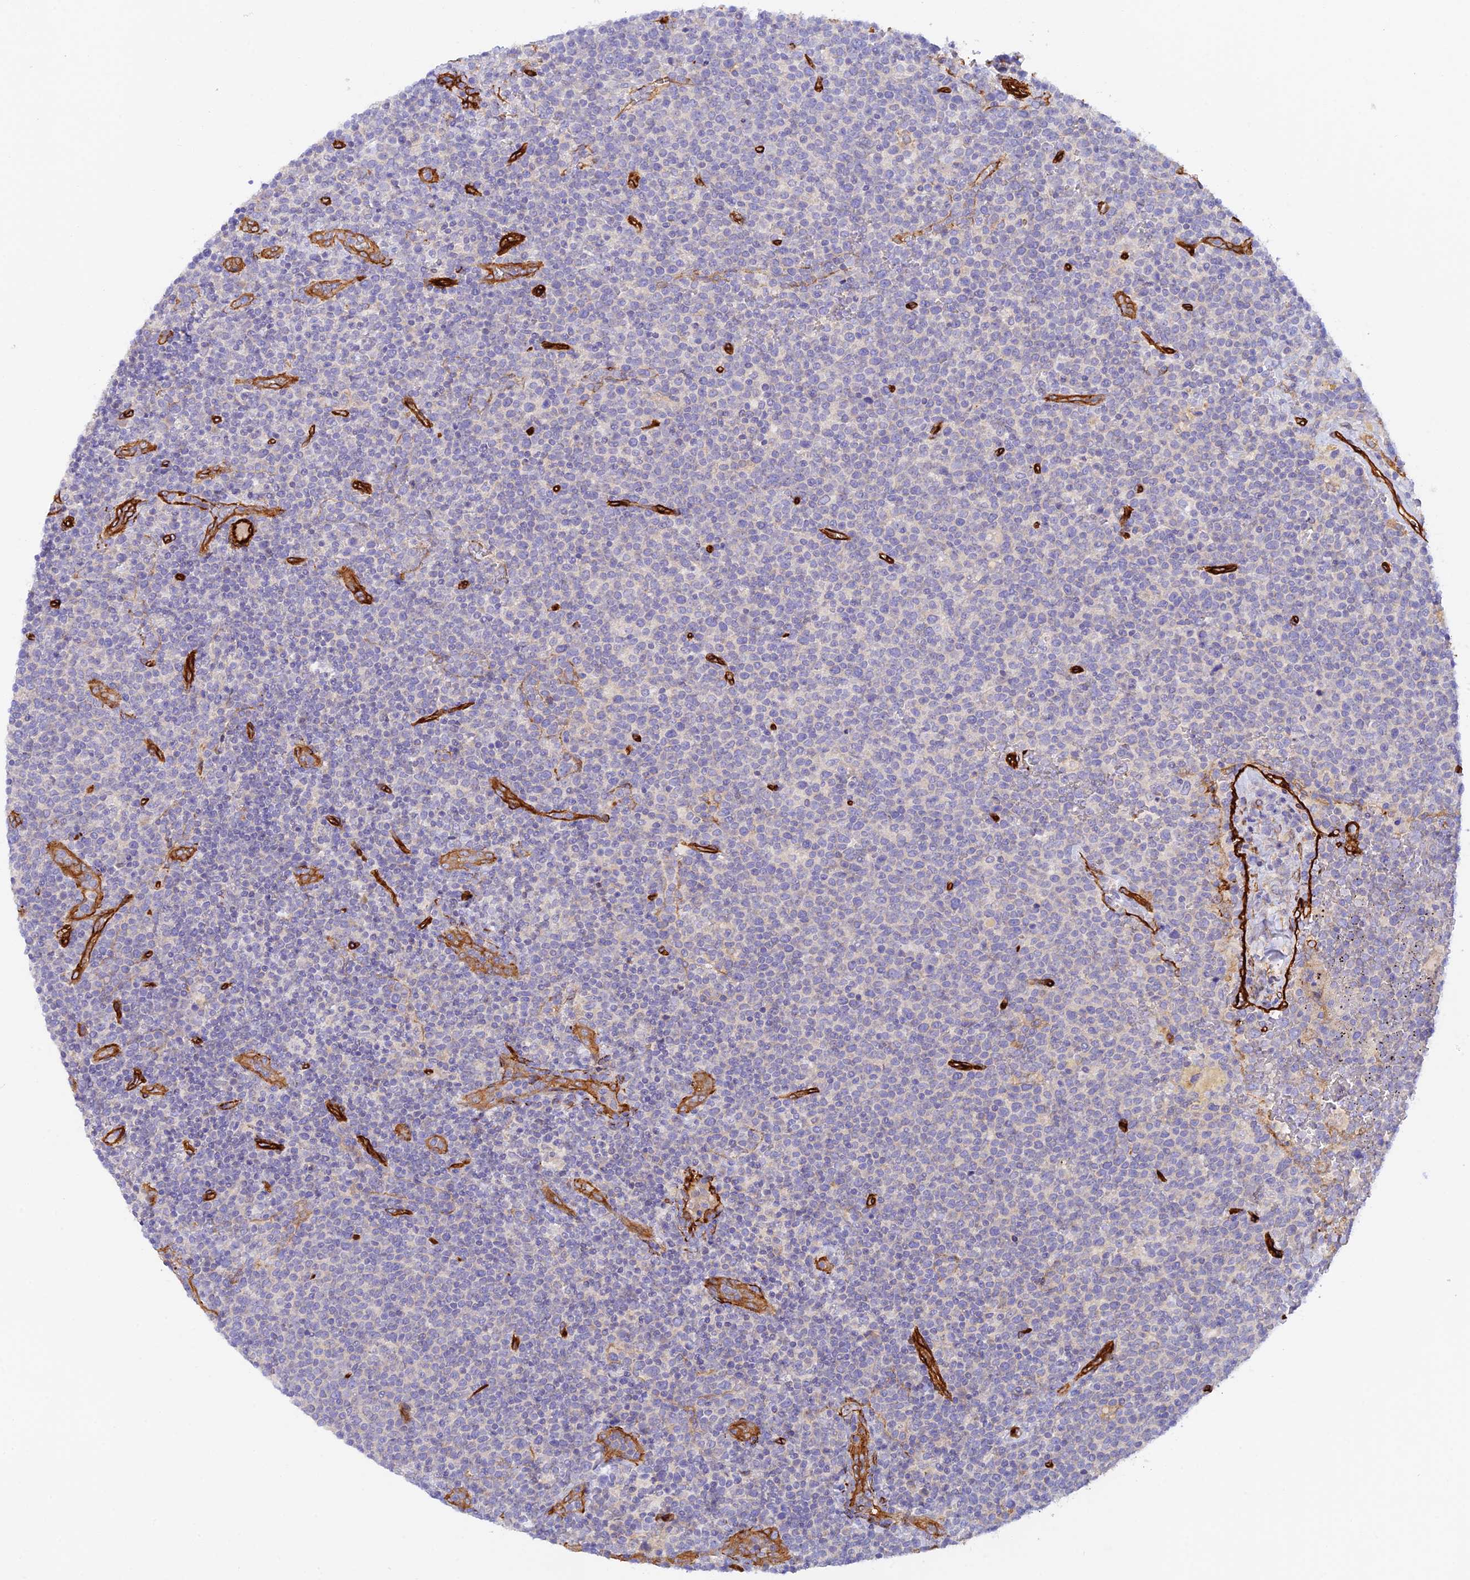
{"staining": {"intensity": "negative", "quantity": "none", "location": "none"}, "tissue": "lymphoma", "cell_type": "Tumor cells", "image_type": "cancer", "snomed": [{"axis": "morphology", "description": "Malignant lymphoma, non-Hodgkin's type, High grade"}, {"axis": "topography", "description": "Lymph node"}], "caption": "A micrograph of malignant lymphoma, non-Hodgkin's type (high-grade) stained for a protein exhibits no brown staining in tumor cells.", "gene": "MYO9A", "patient": {"sex": "male", "age": 61}}